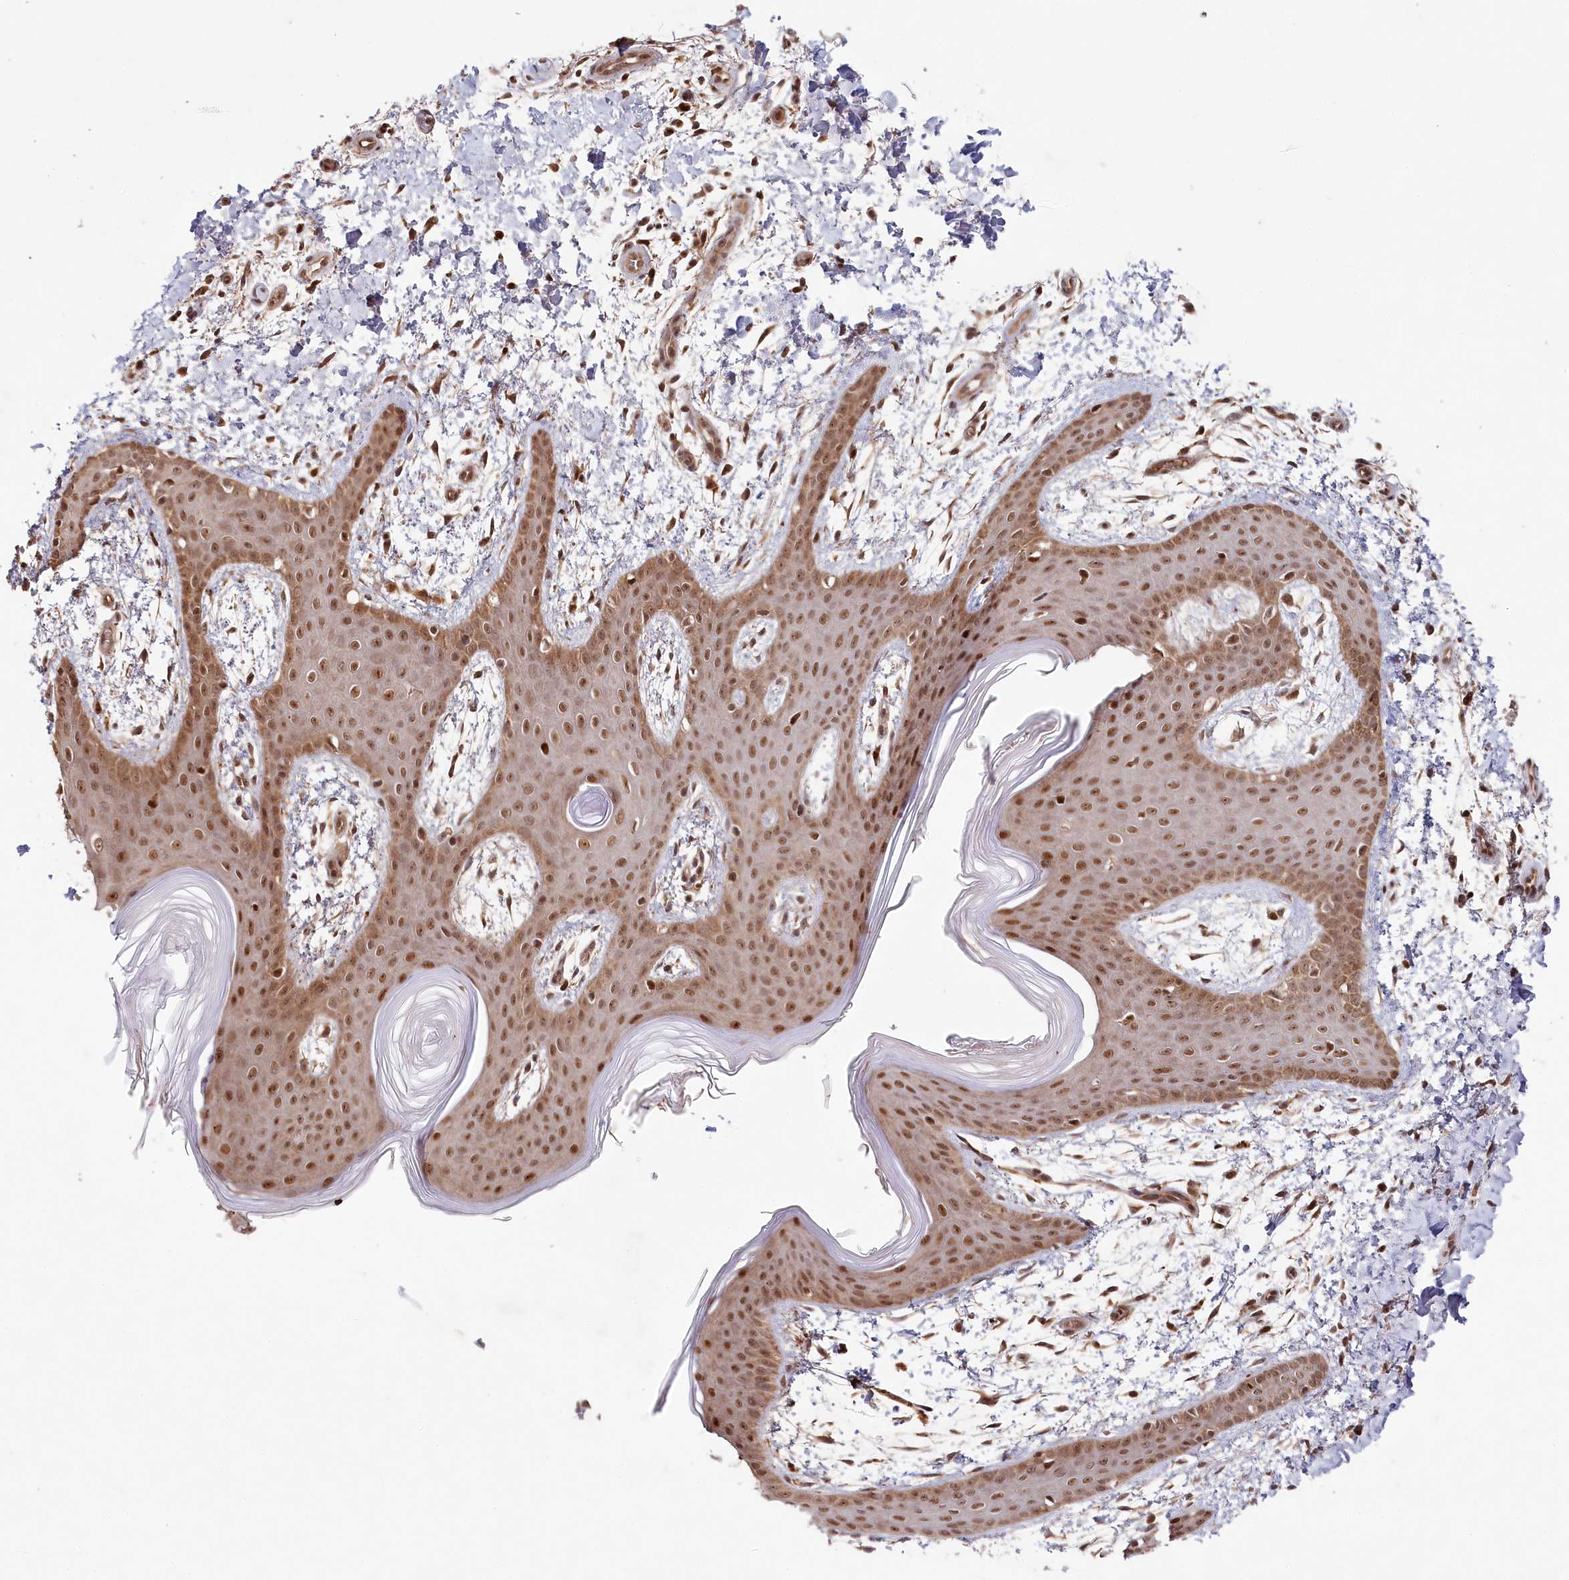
{"staining": {"intensity": "moderate", "quantity": ">75%", "location": "cytoplasmic/membranous"}, "tissue": "skin", "cell_type": "Fibroblasts", "image_type": "normal", "snomed": [{"axis": "morphology", "description": "Normal tissue, NOS"}, {"axis": "topography", "description": "Skin"}], "caption": "IHC micrograph of benign skin stained for a protein (brown), which demonstrates medium levels of moderate cytoplasmic/membranous staining in about >75% of fibroblasts.", "gene": "WAPL", "patient": {"sex": "male", "age": 36}}